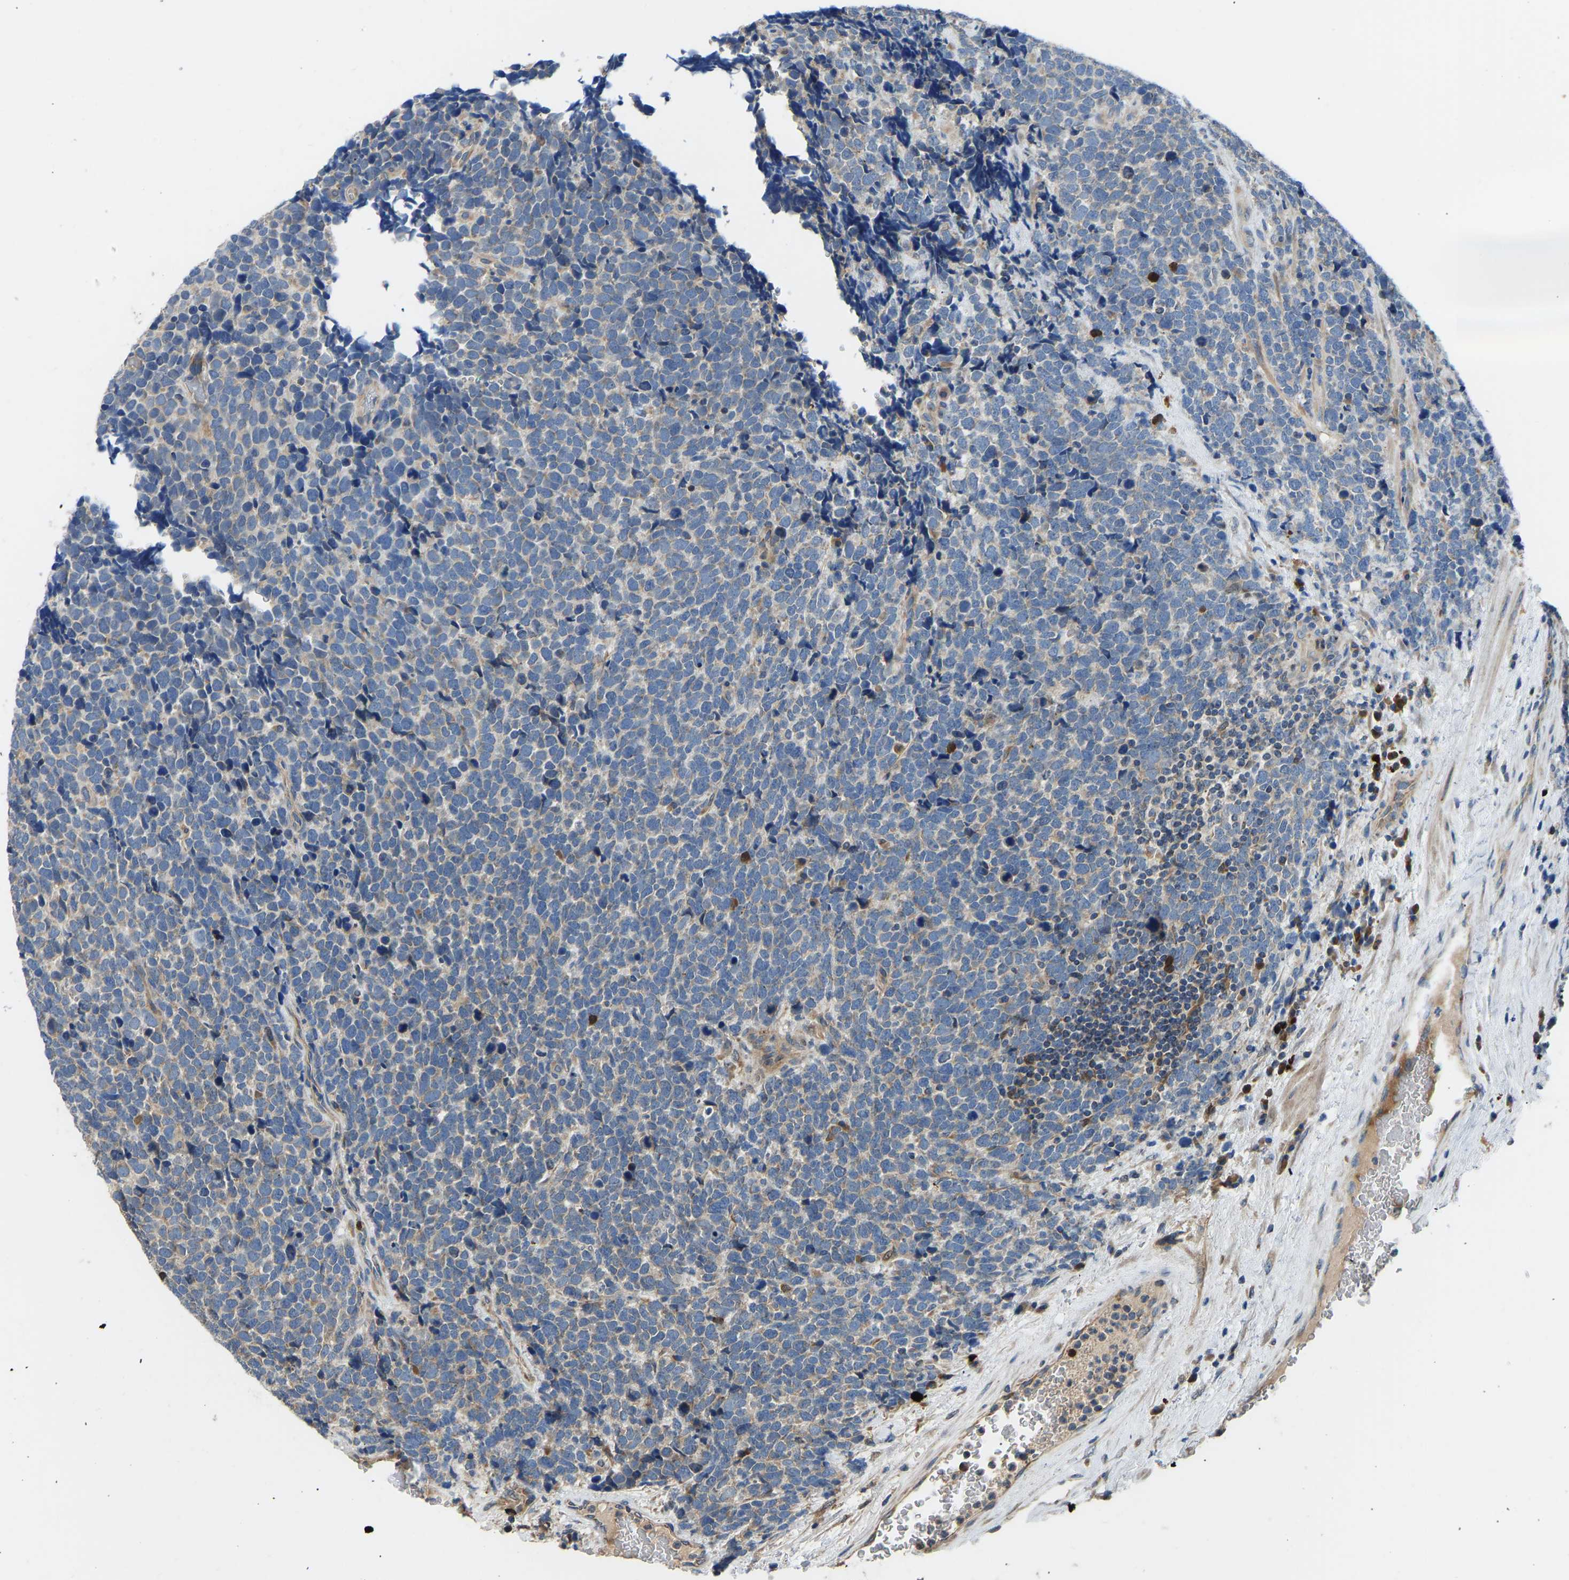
{"staining": {"intensity": "weak", "quantity": "<25%", "location": "cytoplasmic/membranous"}, "tissue": "urothelial cancer", "cell_type": "Tumor cells", "image_type": "cancer", "snomed": [{"axis": "morphology", "description": "Urothelial carcinoma, High grade"}, {"axis": "topography", "description": "Urinary bladder"}], "caption": "Tumor cells show no significant protein positivity in urothelial cancer. Brightfield microscopy of immunohistochemistry (IHC) stained with DAB (brown) and hematoxylin (blue), captured at high magnification.", "gene": "RBP1", "patient": {"sex": "female", "age": 82}}